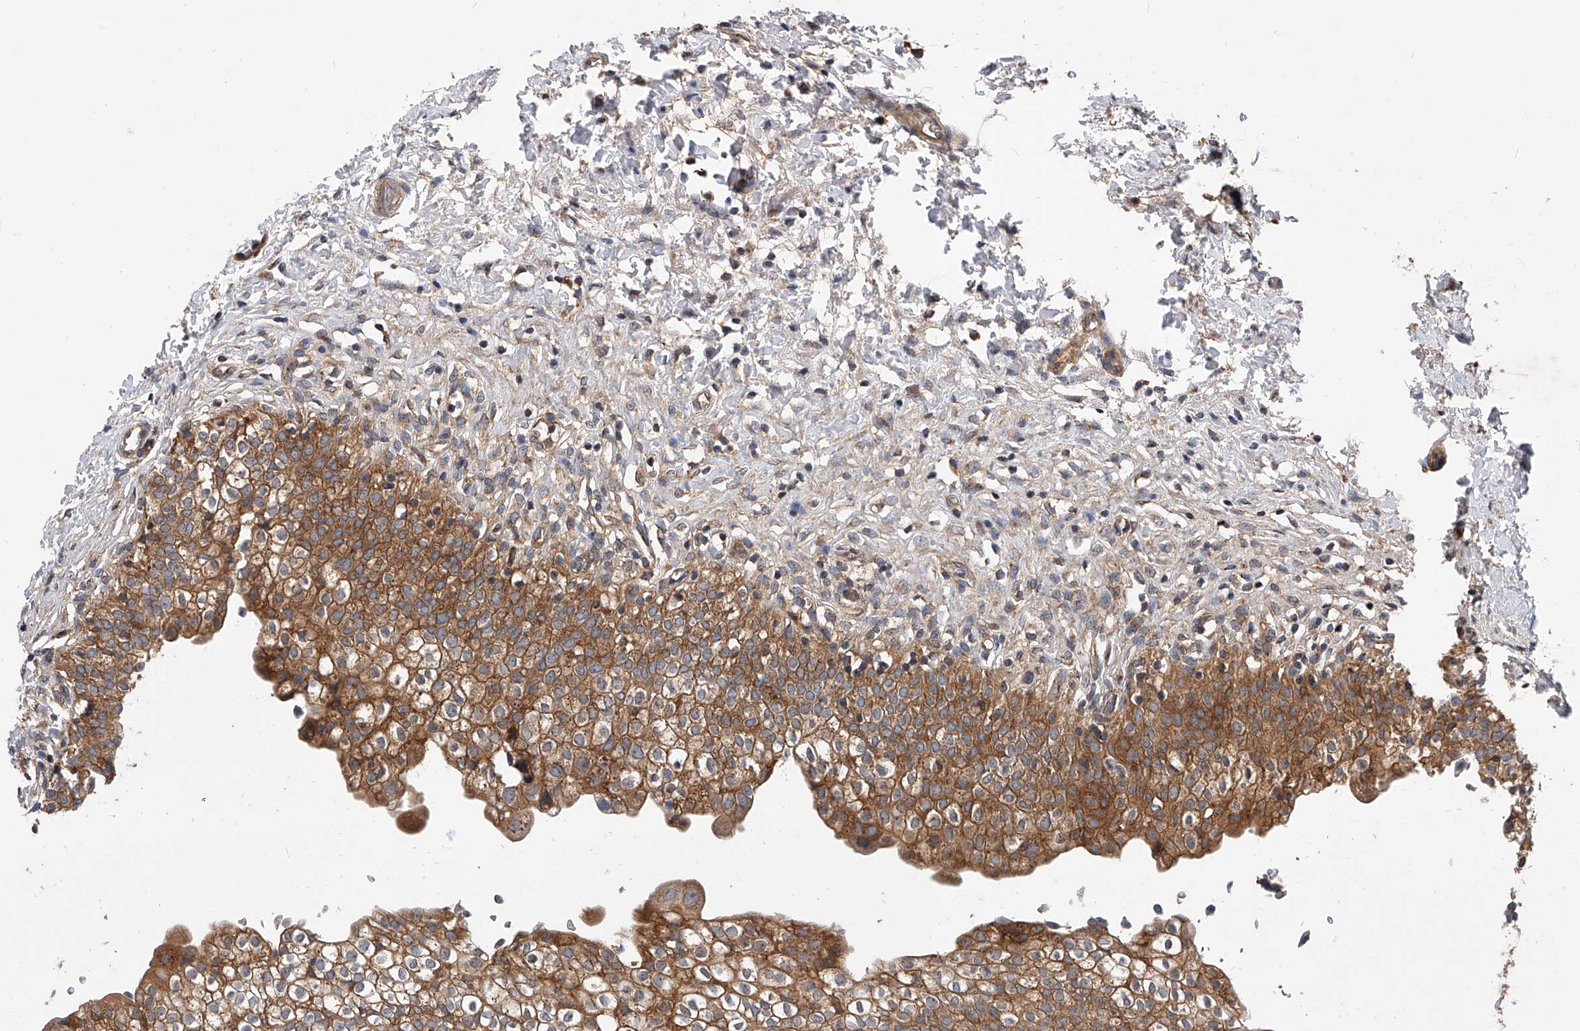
{"staining": {"intensity": "strong", "quantity": ">75%", "location": "cytoplasmic/membranous"}, "tissue": "urinary bladder", "cell_type": "Urothelial cells", "image_type": "normal", "snomed": [{"axis": "morphology", "description": "Normal tissue, NOS"}, {"axis": "topography", "description": "Urinary bladder"}], "caption": "Protein staining by immunohistochemistry reveals strong cytoplasmic/membranous positivity in approximately >75% of urothelial cells in unremarkable urinary bladder.", "gene": "CFAP410", "patient": {"sex": "male", "age": 55}}